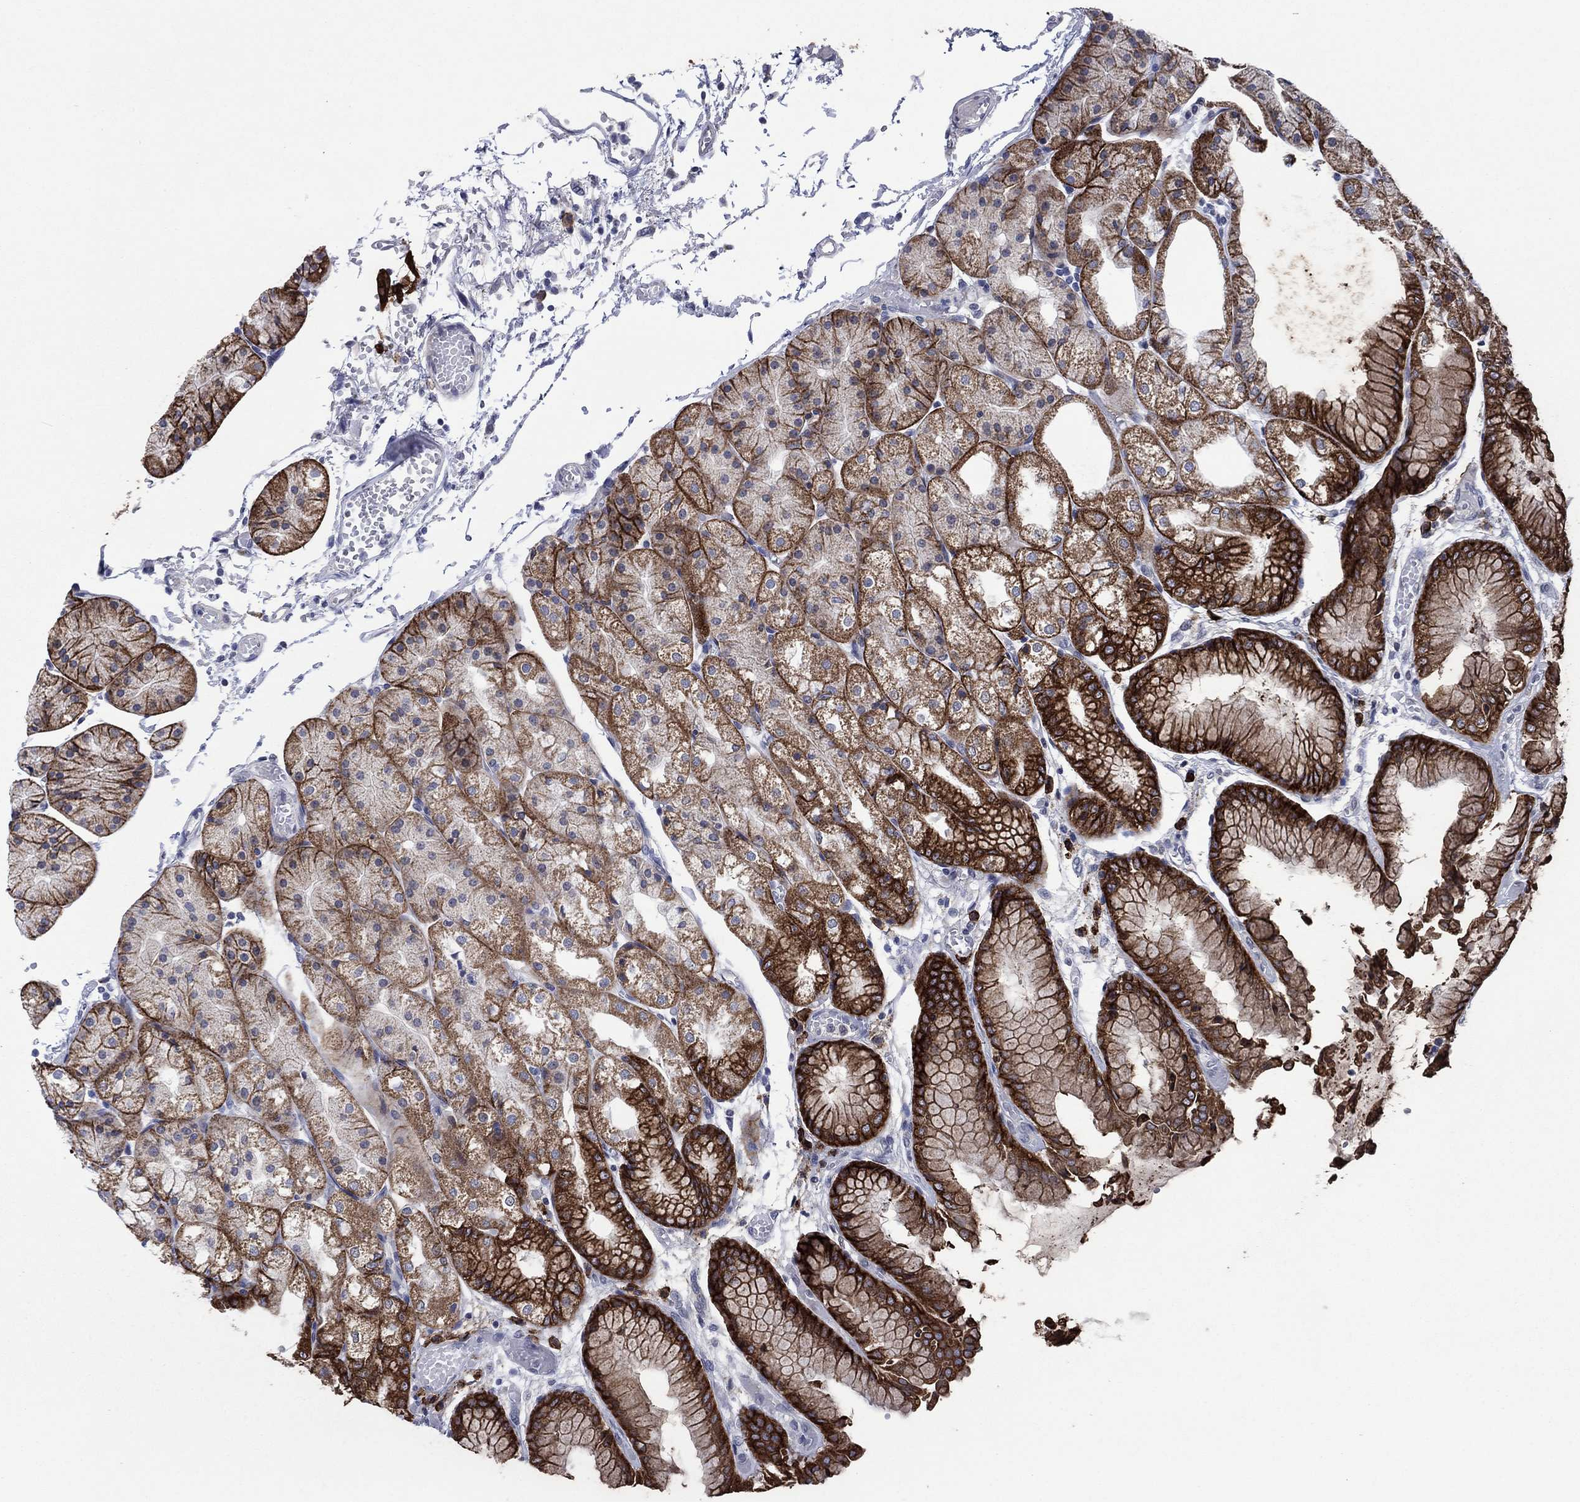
{"staining": {"intensity": "strong", "quantity": "25%-75%", "location": "cytoplasmic/membranous"}, "tissue": "stomach", "cell_type": "Glandular cells", "image_type": "normal", "snomed": [{"axis": "morphology", "description": "Normal tissue, NOS"}, {"axis": "topography", "description": "Stomach, upper"}], "caption": "A high-resolution photomicrograph shows immunohistochemistry (IHC) staining of unremarkable stomach, which demonstrates strong cytoplasmic/membranous positivity in approximately 25%-75% of glandular cells.", "gene": "SDC1", "patient": {"sex": "male", "age": 72}}